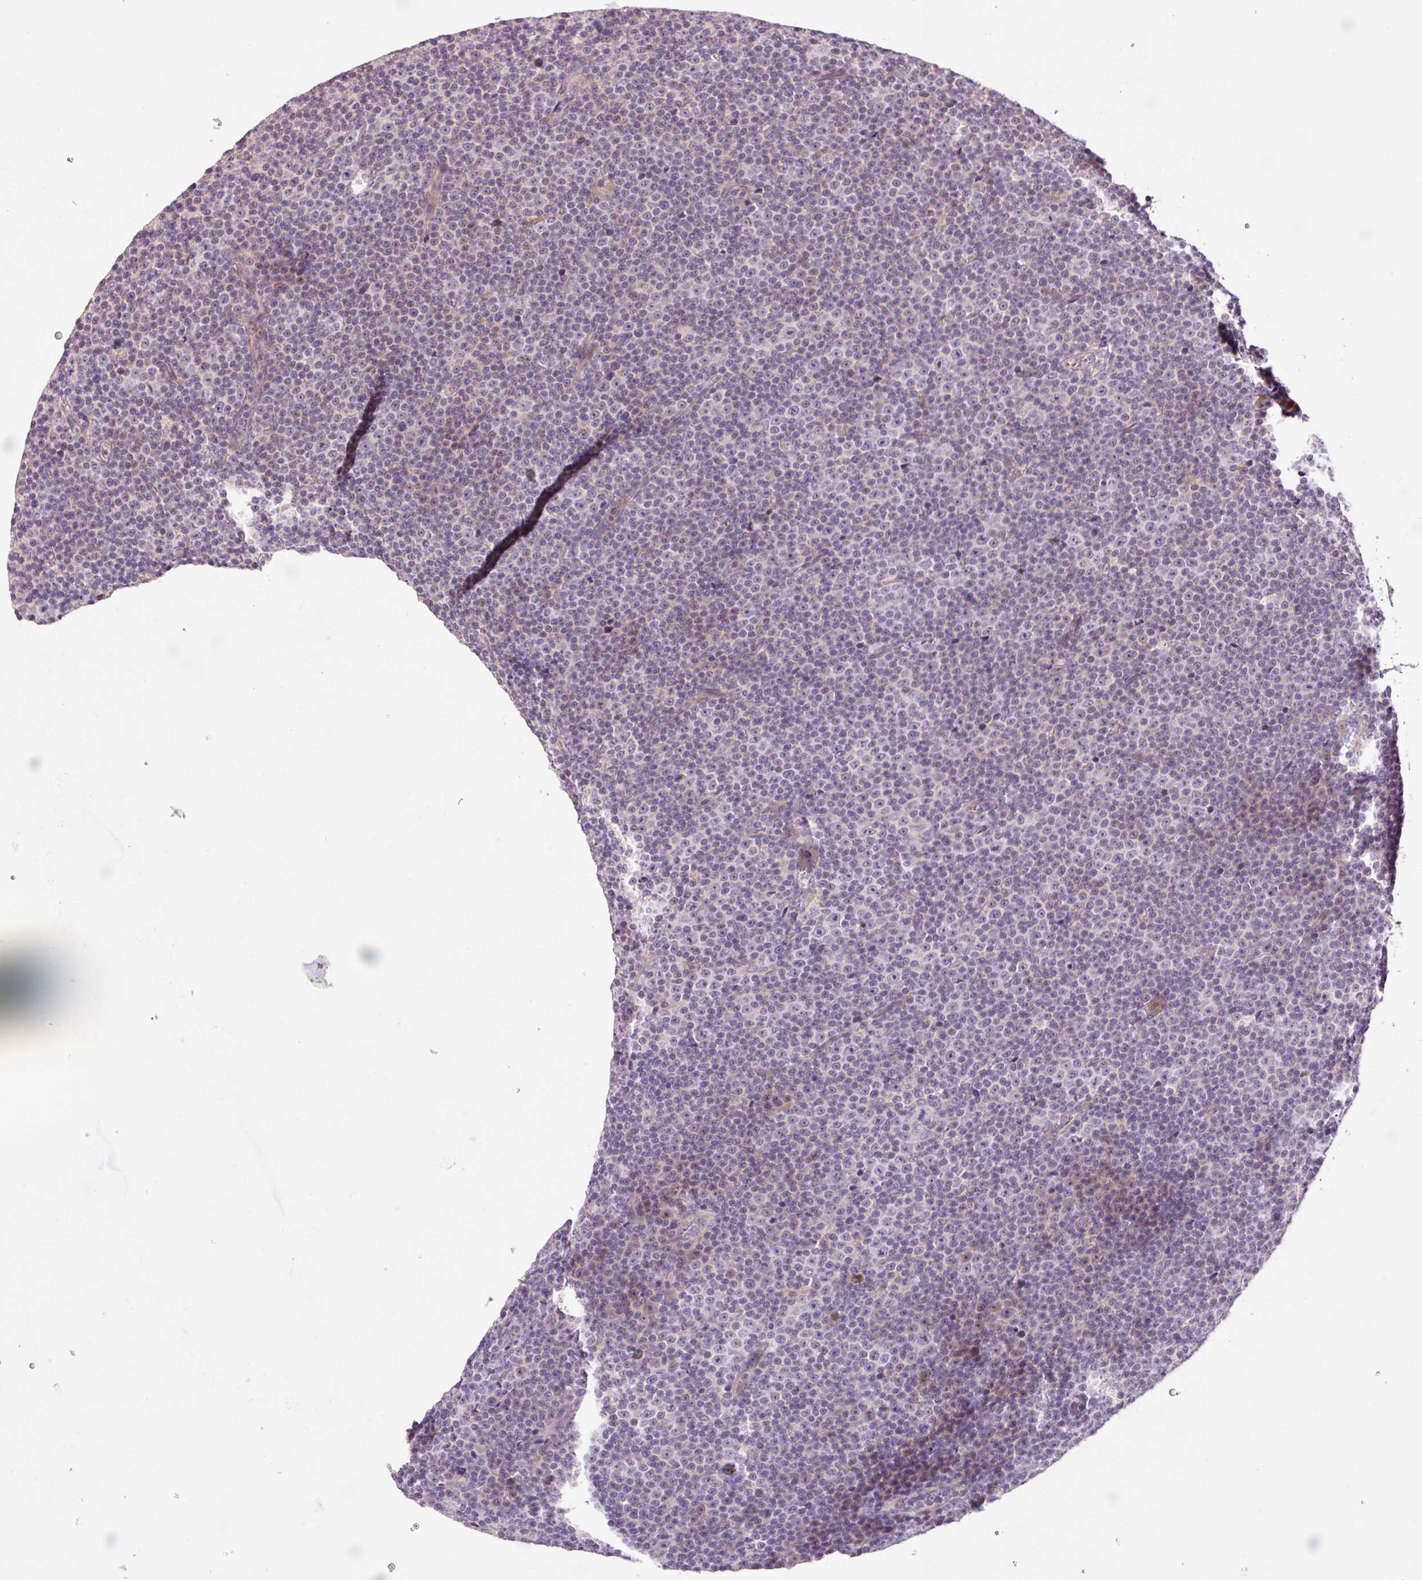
{"staining": {"intensity": "negative", "quantity": "none", "location": "none"}, "tissue": "lymphoma", "cell_type": "Tumor cells", "image_type": "cancer", "snomed": [{"axis": "morphology", "description": "Malignant lymphoma, non-Hodgkin's type, Low grade"}, {"axis": "topography", "description": "Lymph node"}], "caption": "Histopathology image shows no protein expression in tumor cells of low-grade malignant lymphoma, non-Hodgkin's type tissue.", "gene": "TMEM235", "patient": {"sex": "female", "age": 67}}